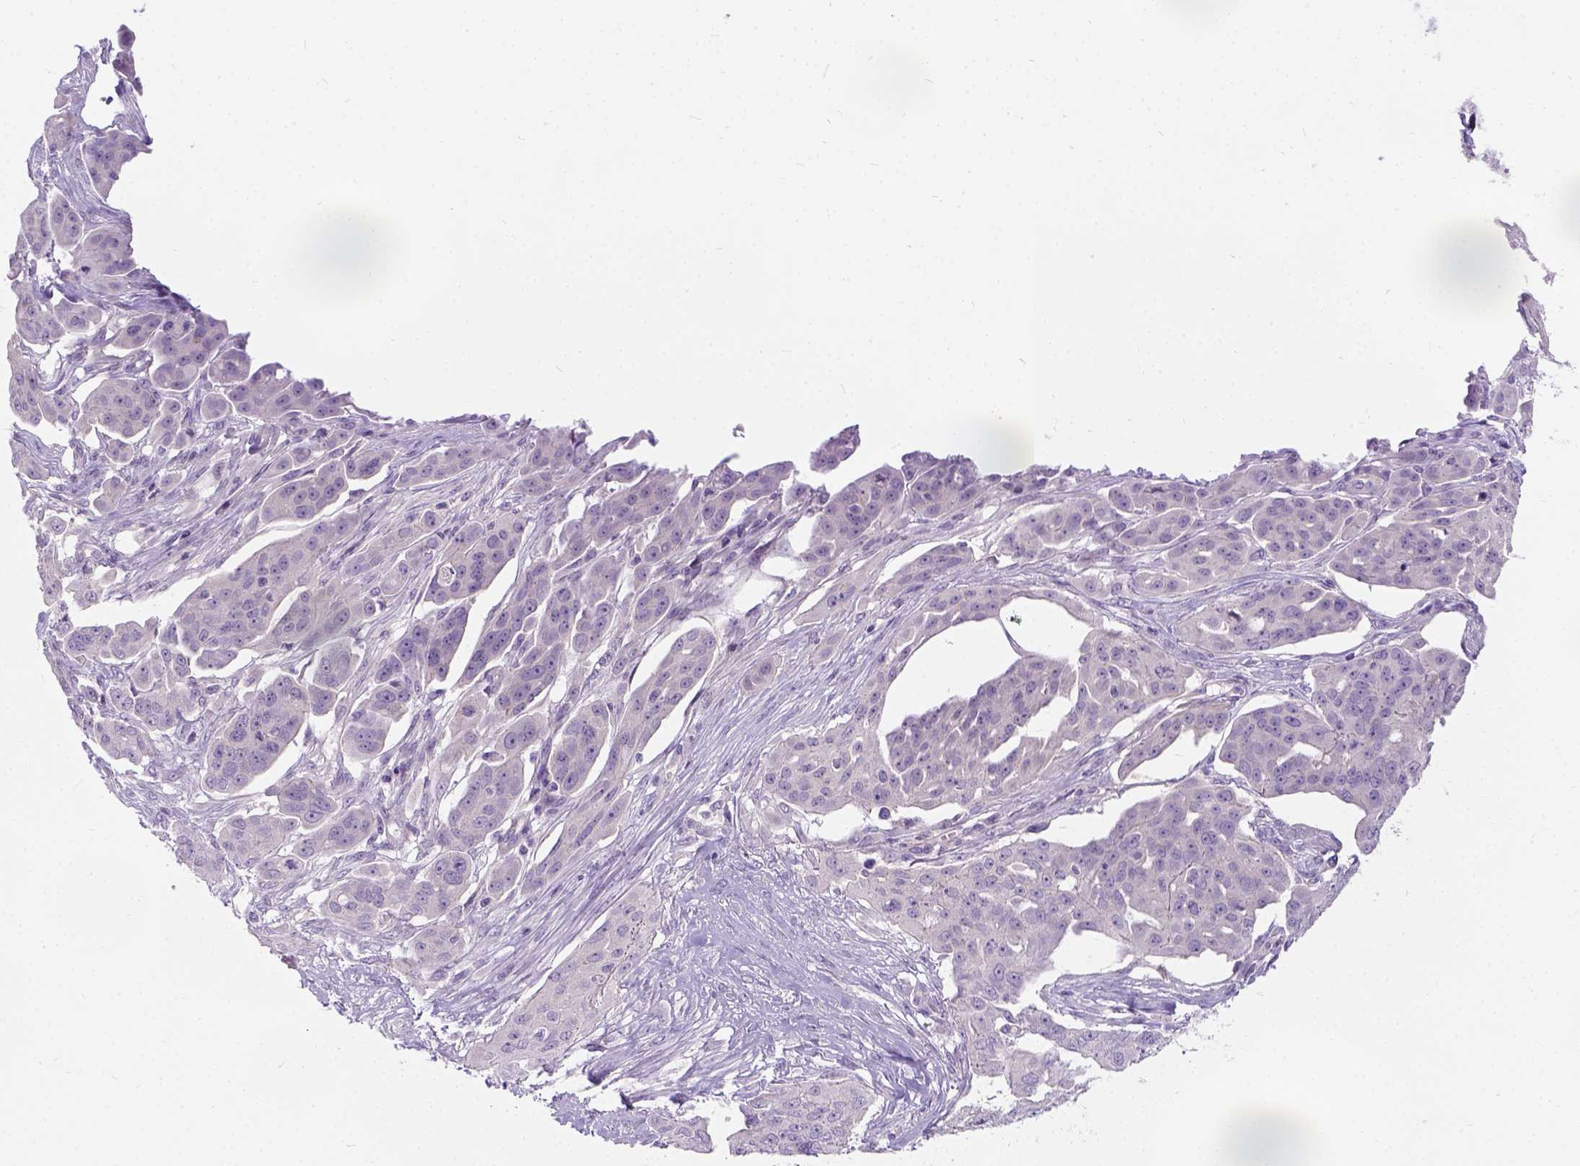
{"staining": {"intensity": "negative", "quantity": "none", "location": "none"}, "tissue": "ovarian cancer", "cell_type": "Tumor cells", "image_type": "cancer", "snomed": [{"axis": "morphology", "description": "Carcinoma, endometroid"}, {"axis": "topography", "description": "Ovary"}], "caption": "High power microscopy histopathology image of an immunohistochemistry photomicrograph of ovarian cancer, revealing no significant expression in tumor cells. (Brightfield microscopy of DAB (3,3'-diaminobenzidine) IHC at high magnification).", "gene": "C20orf144", "patient": {"sex": "female", "age": 70}}